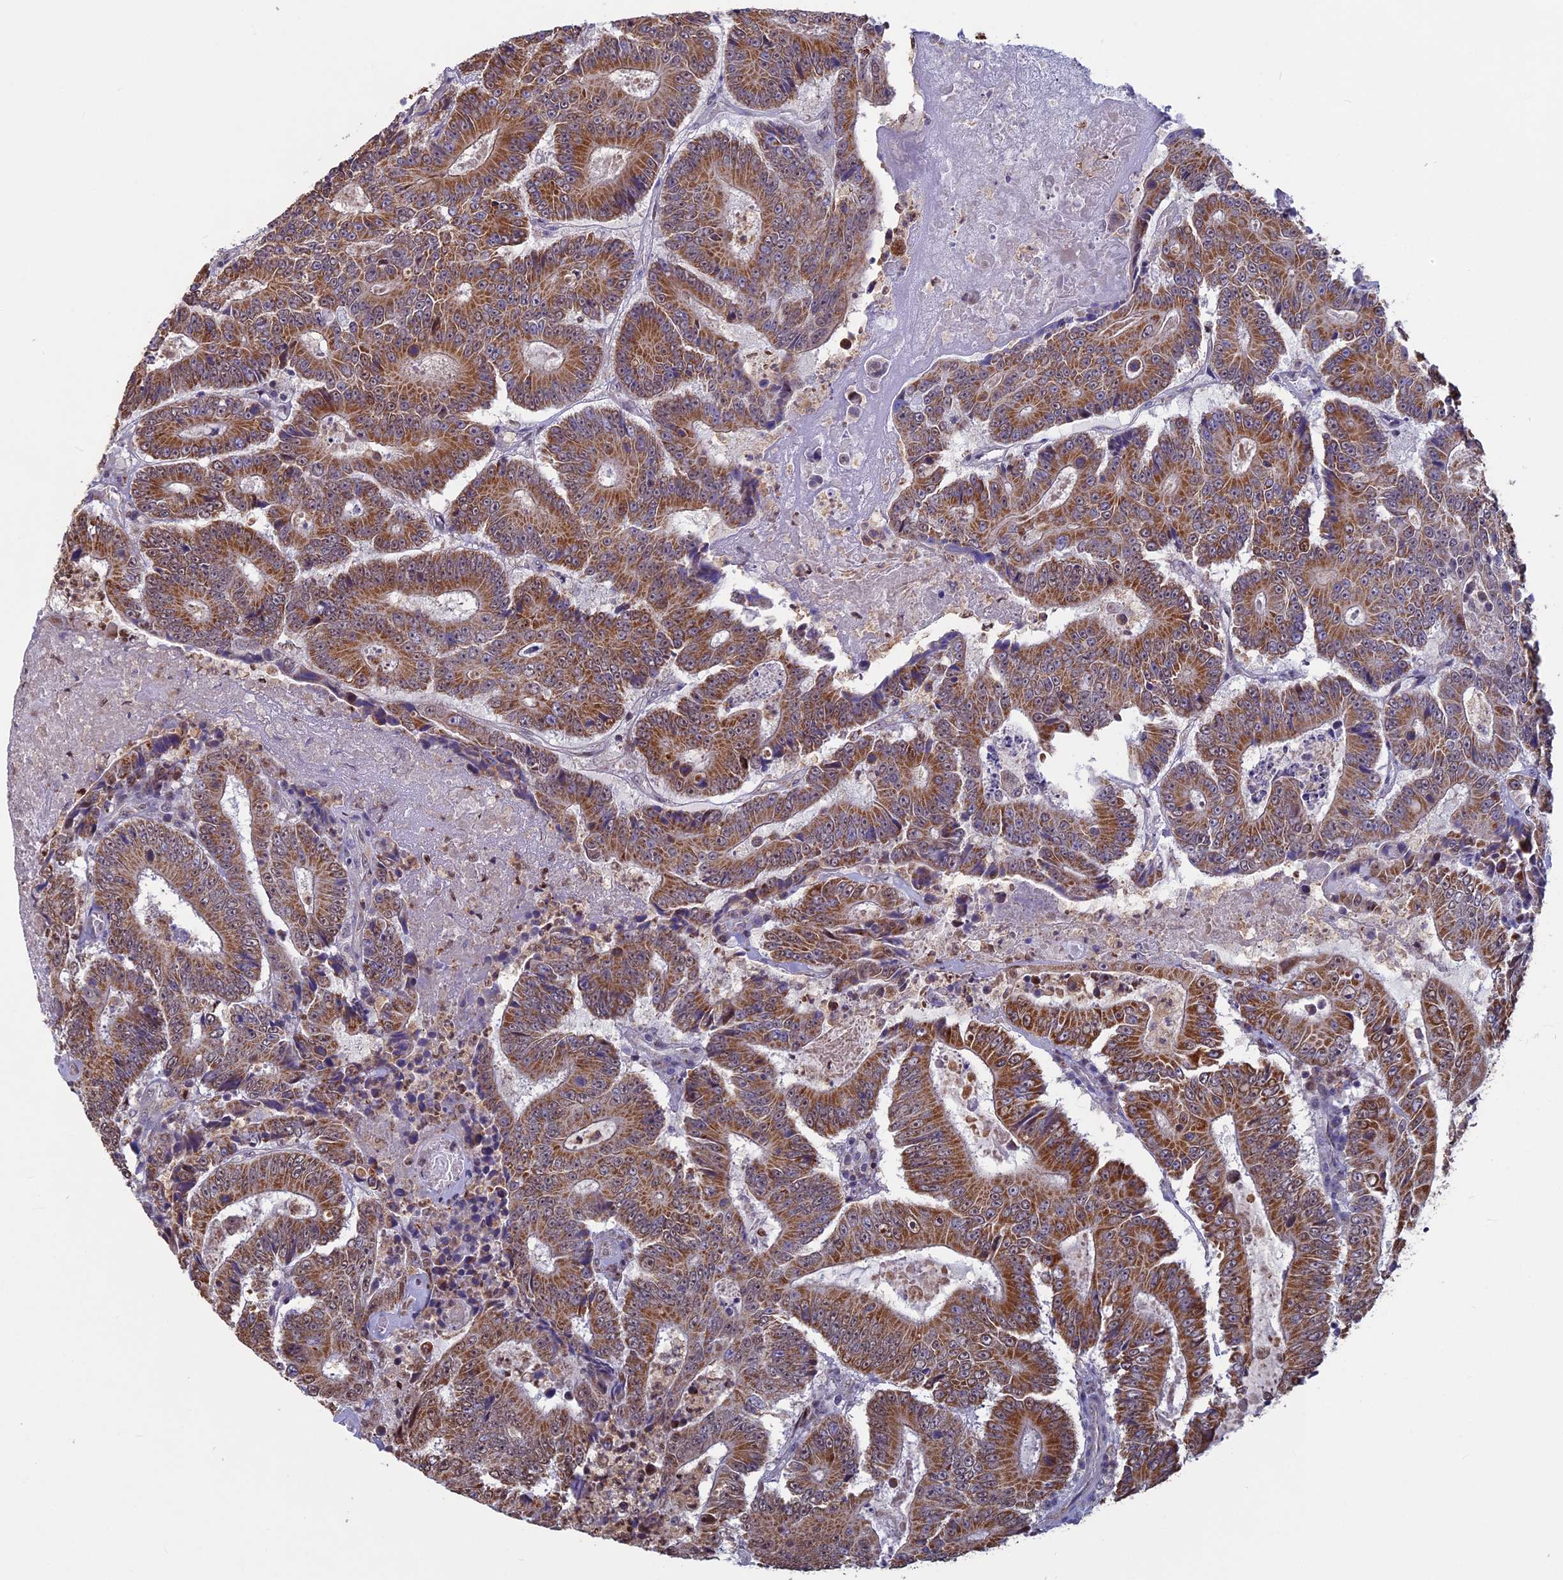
{"staining": {"intensity": "moderate", "quantity": ">75%", "location": "cytoplasmic/membranous"}, "tissue": "colorectal cancer", "cell_type": "Tumor cells", "image_type": "cancer", "snomed": [{"axis": "morphology", "description": "Adenocarcinoma, NOS"}, {"axis": "topography", "description": "Colon"}], "caption": "Adenocarcinoma (colorectal) stained with a brown dye reveals moderate cytoplasmic/membranous positive expression in approximately >75% of tumor cells.", "gene": "ACSS1", "patient": {"sex": "male", "age": 83}}